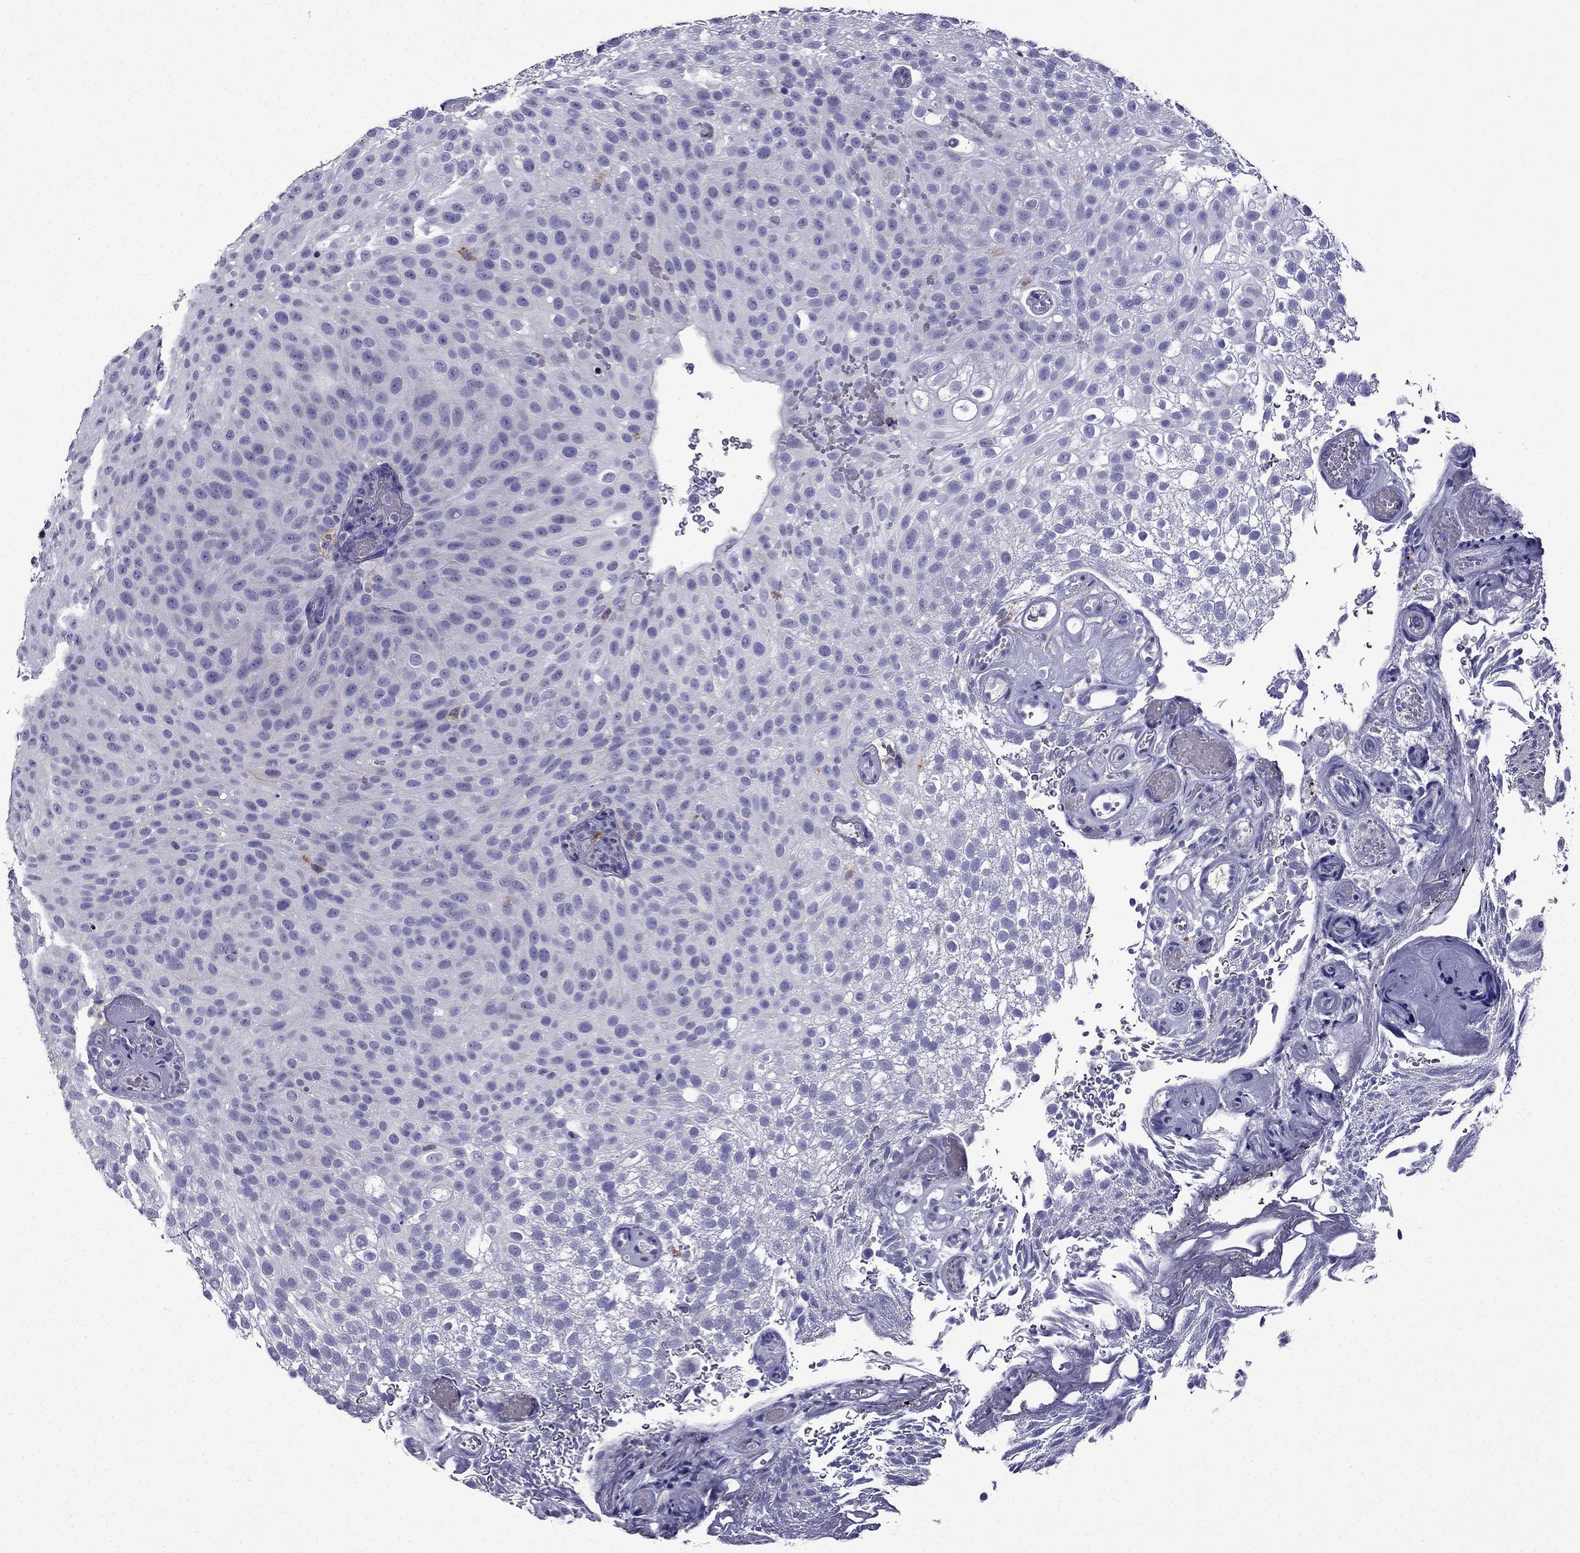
{"staining": {"intensity": "negative", "quantity": "none", "location": "none"}, "tissue": "urothelial cancer", "cell_type": "Tumor cells", "image_type": "cancer", "snomed": [{"axis": "morphology", "description": "Urothelial carcinoma, Low grade"}, {"axis": "topography", "description": "Urinary bladder"}], "caption": "The immunohistochemistry micrograph has no significant staining in tumor cells of urothelial cancer tissue.", "gene": "TSSK4", "patient": {"sex": "male", "age": 78}}